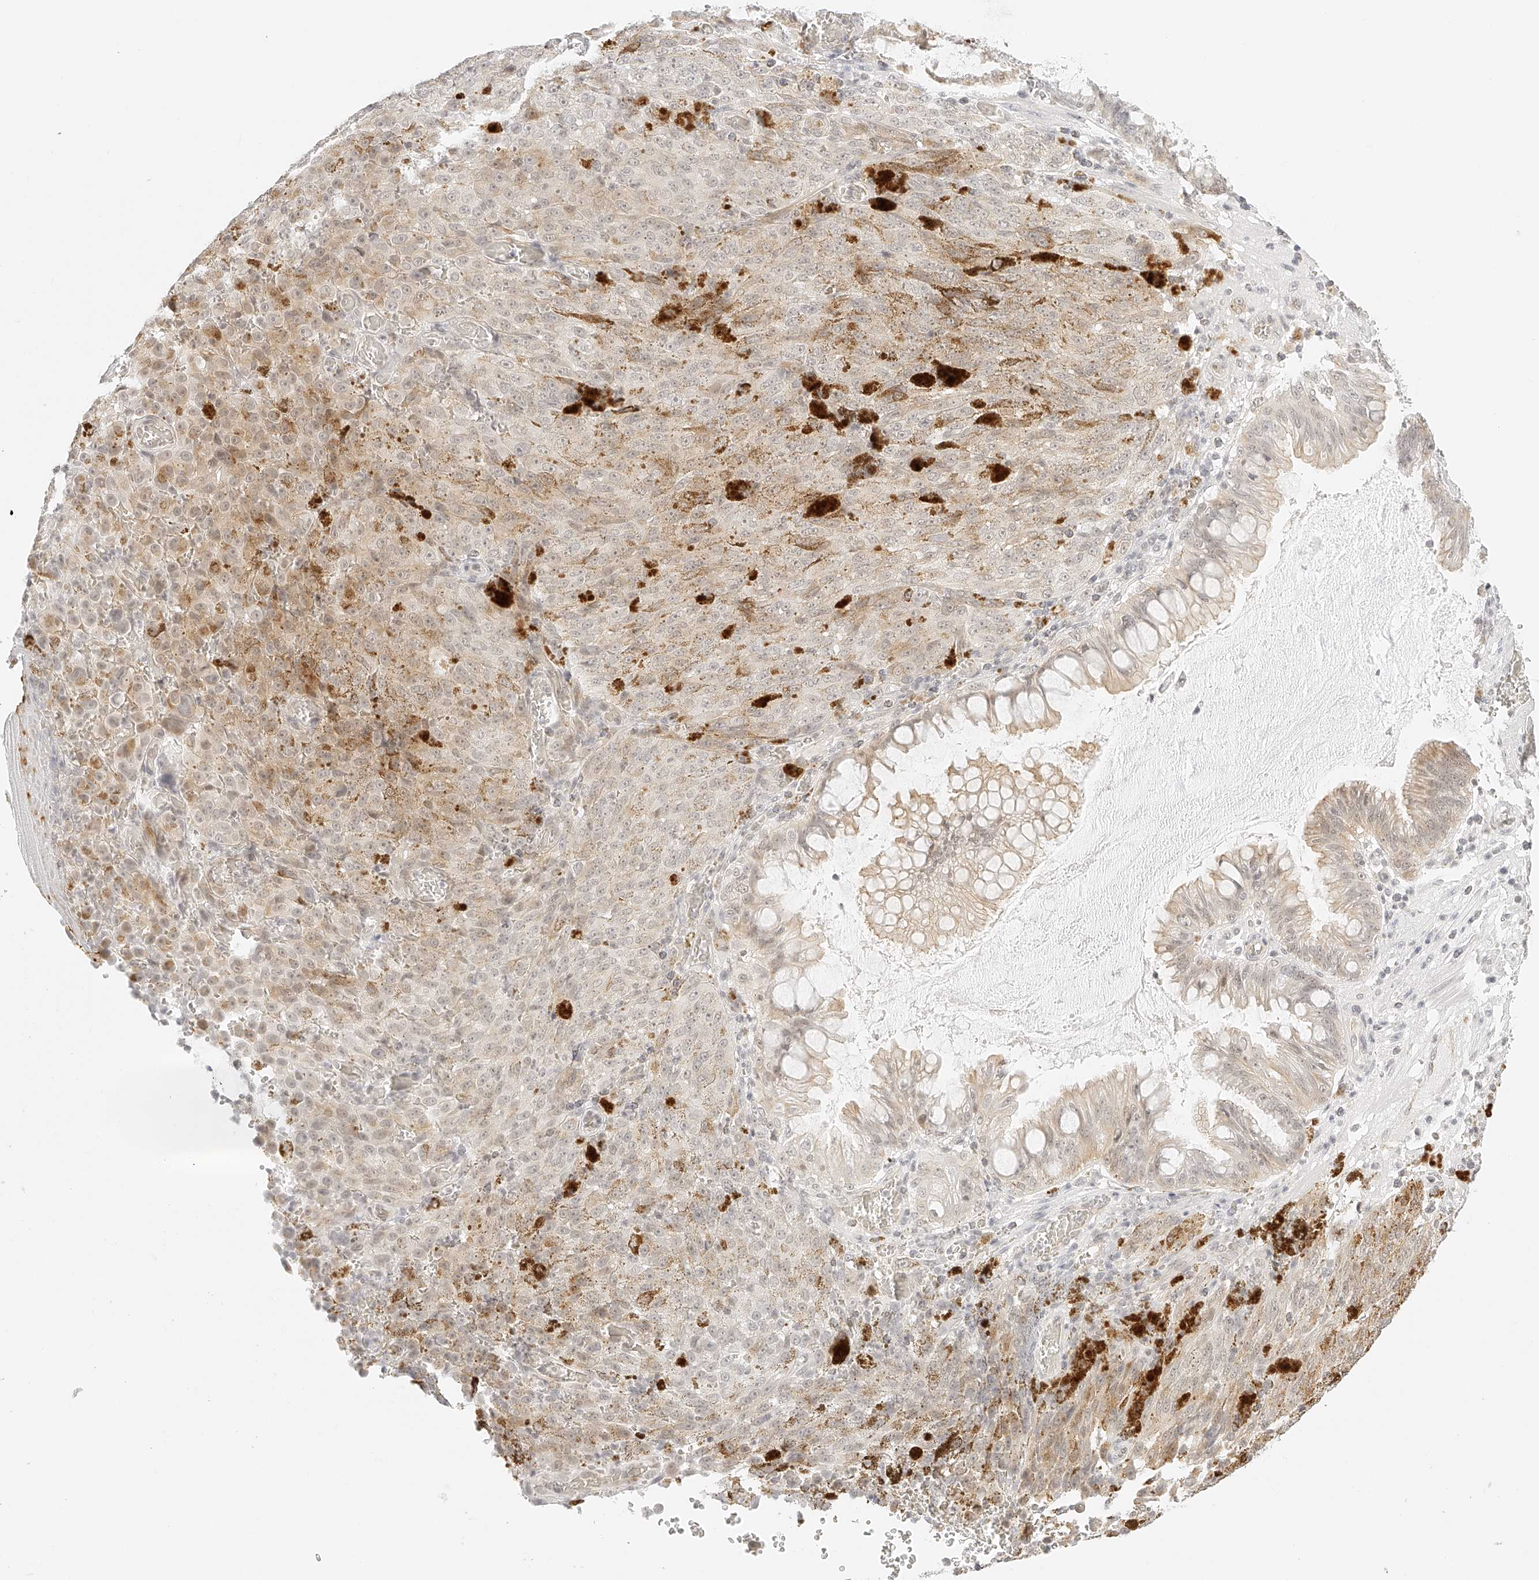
{"staining": {"intensity": "negative", "quantity": "none", "location": "none"}, "tissue": "melanoma", "cell_type": "Tumor cells", "image_type": "cancer", "snomed": [{"axis": "morphology", "description": "Malignant melanoma, NOS"}, {"axis": "topography", "description": "Rectum"}], "caption": "High magnification brightfield microscopy of melanoma stained with DAB (brown) and counterstained with hematoxylin (blue): tumor cells show no significant expression.", "gene": "ZFP69", "patient": {"sex": "female", "age": 81}}